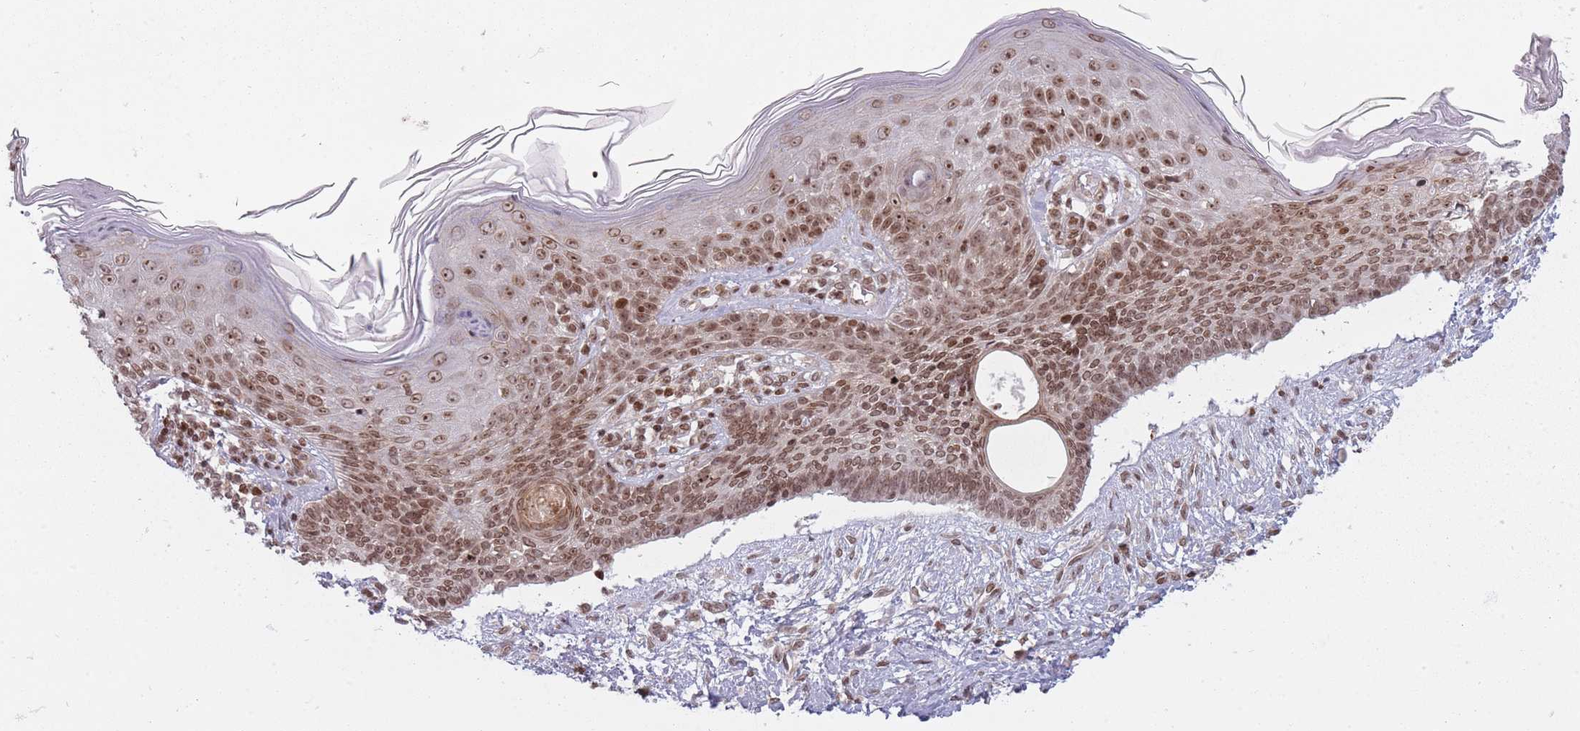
{"staining": {"intensity": "moderate", "quantity": ">75%", "location": "nuclear"}, "tissue": "skin cancer", "cell_type": "Tumor cells", "image_type": "cancer", "snomed": [{"axis": "morphology", "description": "Basal cell carcinoma"}, {"axis": "topography", "description": "Skin"}], "caption": "Protein staining demonstrates moderate nuclear expression in about >75% of tumor cells in skin basal cell carcinoma.", "gene": "TMC6", "patient": {"sex": "male", "age": 73}}